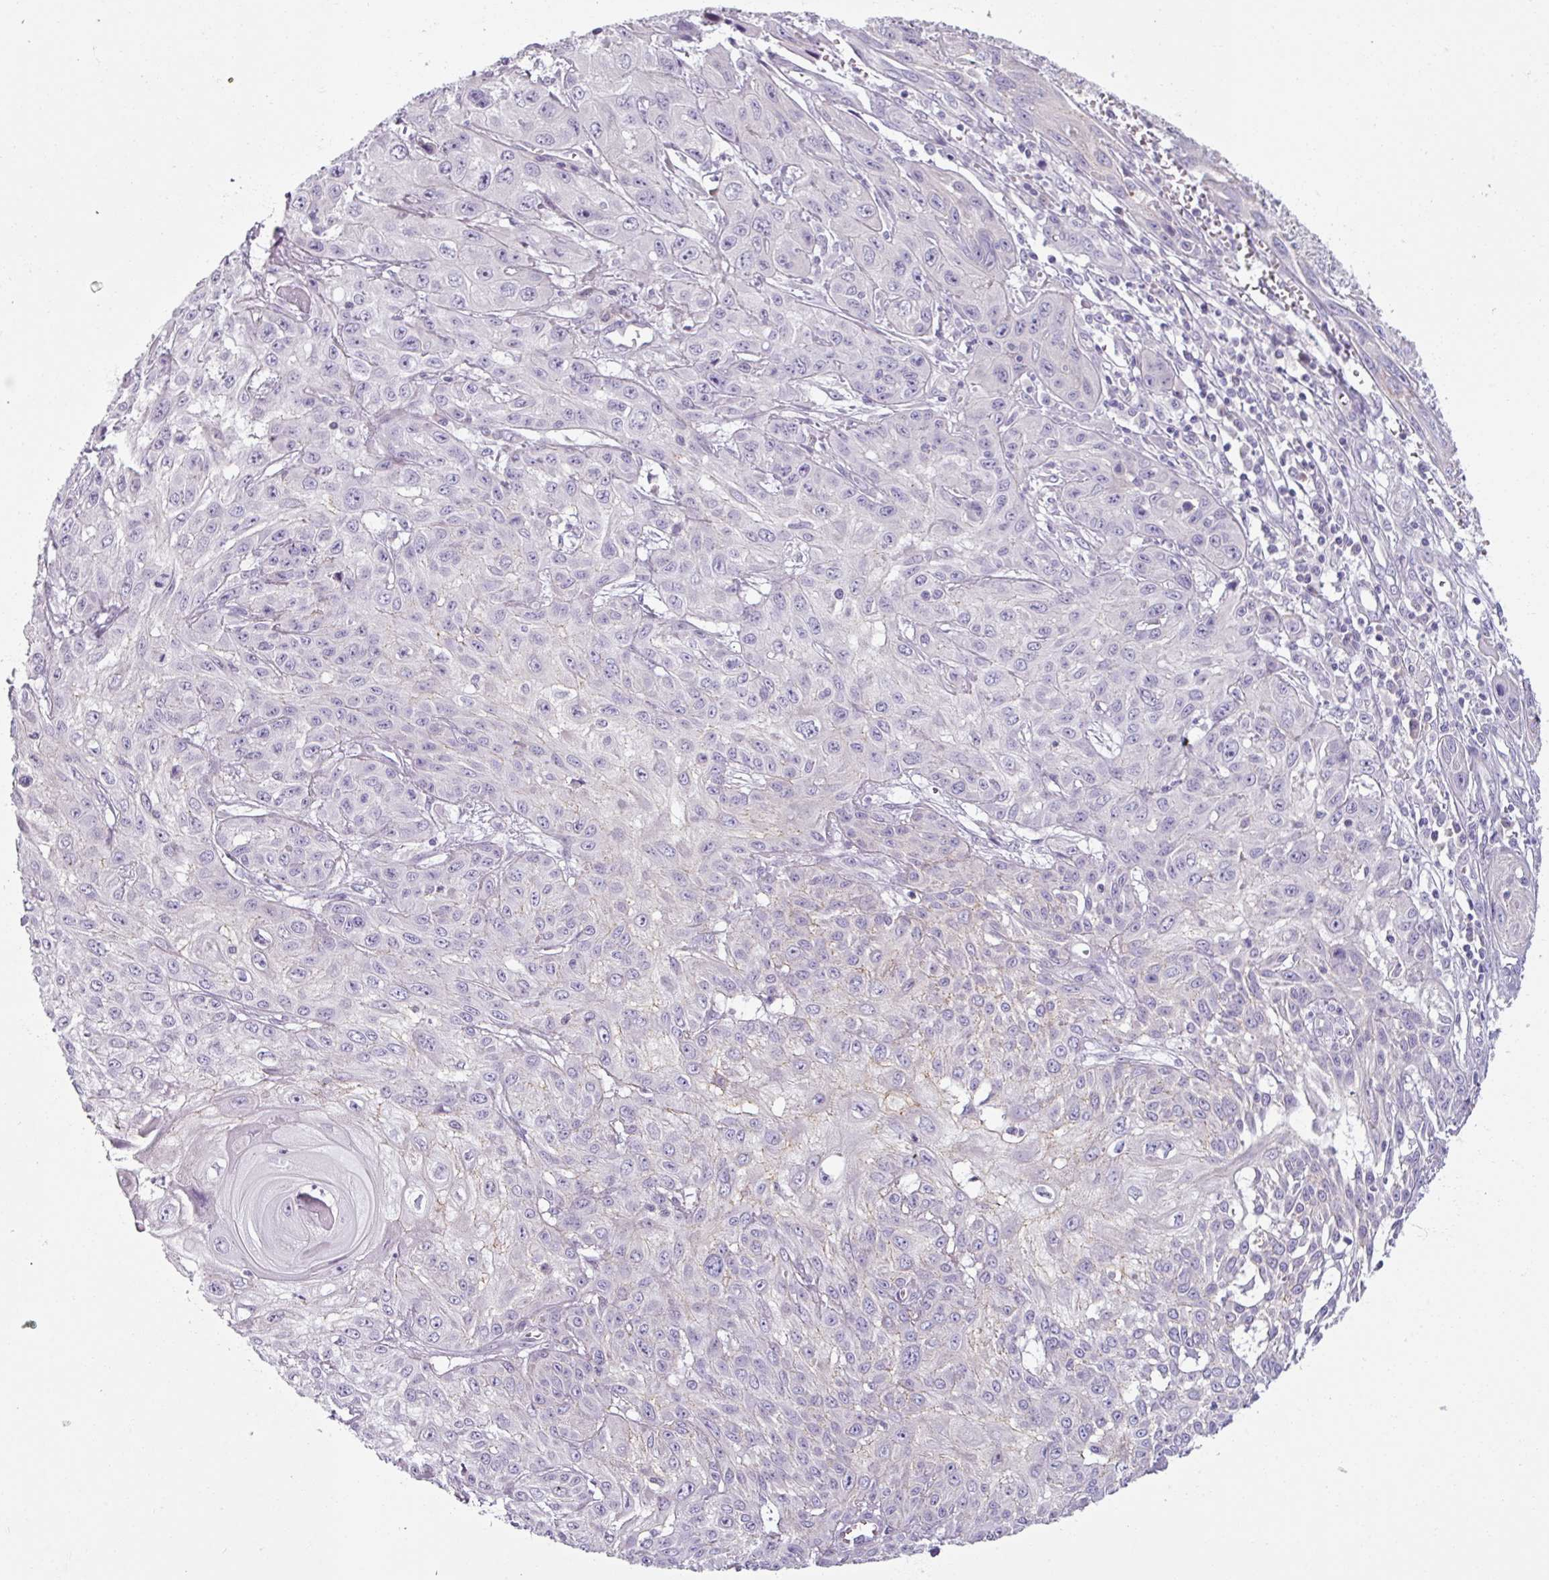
{"staining": {"intensity": "negative", "quantity": "none", "location": "none"}, "tissue": "skin cancer", "cell_type": "Tumor cells", "image_type": "cancer", "snomed": [{"axis": "morphology", "description": "Squamous cell carcinoma, NOS"}, {"axis": "topography", "description": "Skin"}, {"axis": "topography", "description": "Vulva"}], "caption": "A high-resolution photomicrograph shows IHC staining of squamous cell carcinoma (skin), which shows no significant staining in tumor cells. (DAB (3,3'-diaminobenzidine) IHC visualized using brightfield microscopy, high magnification).", "gene": "SMIM11", "patient": {"sex": "female", "age": 71}}